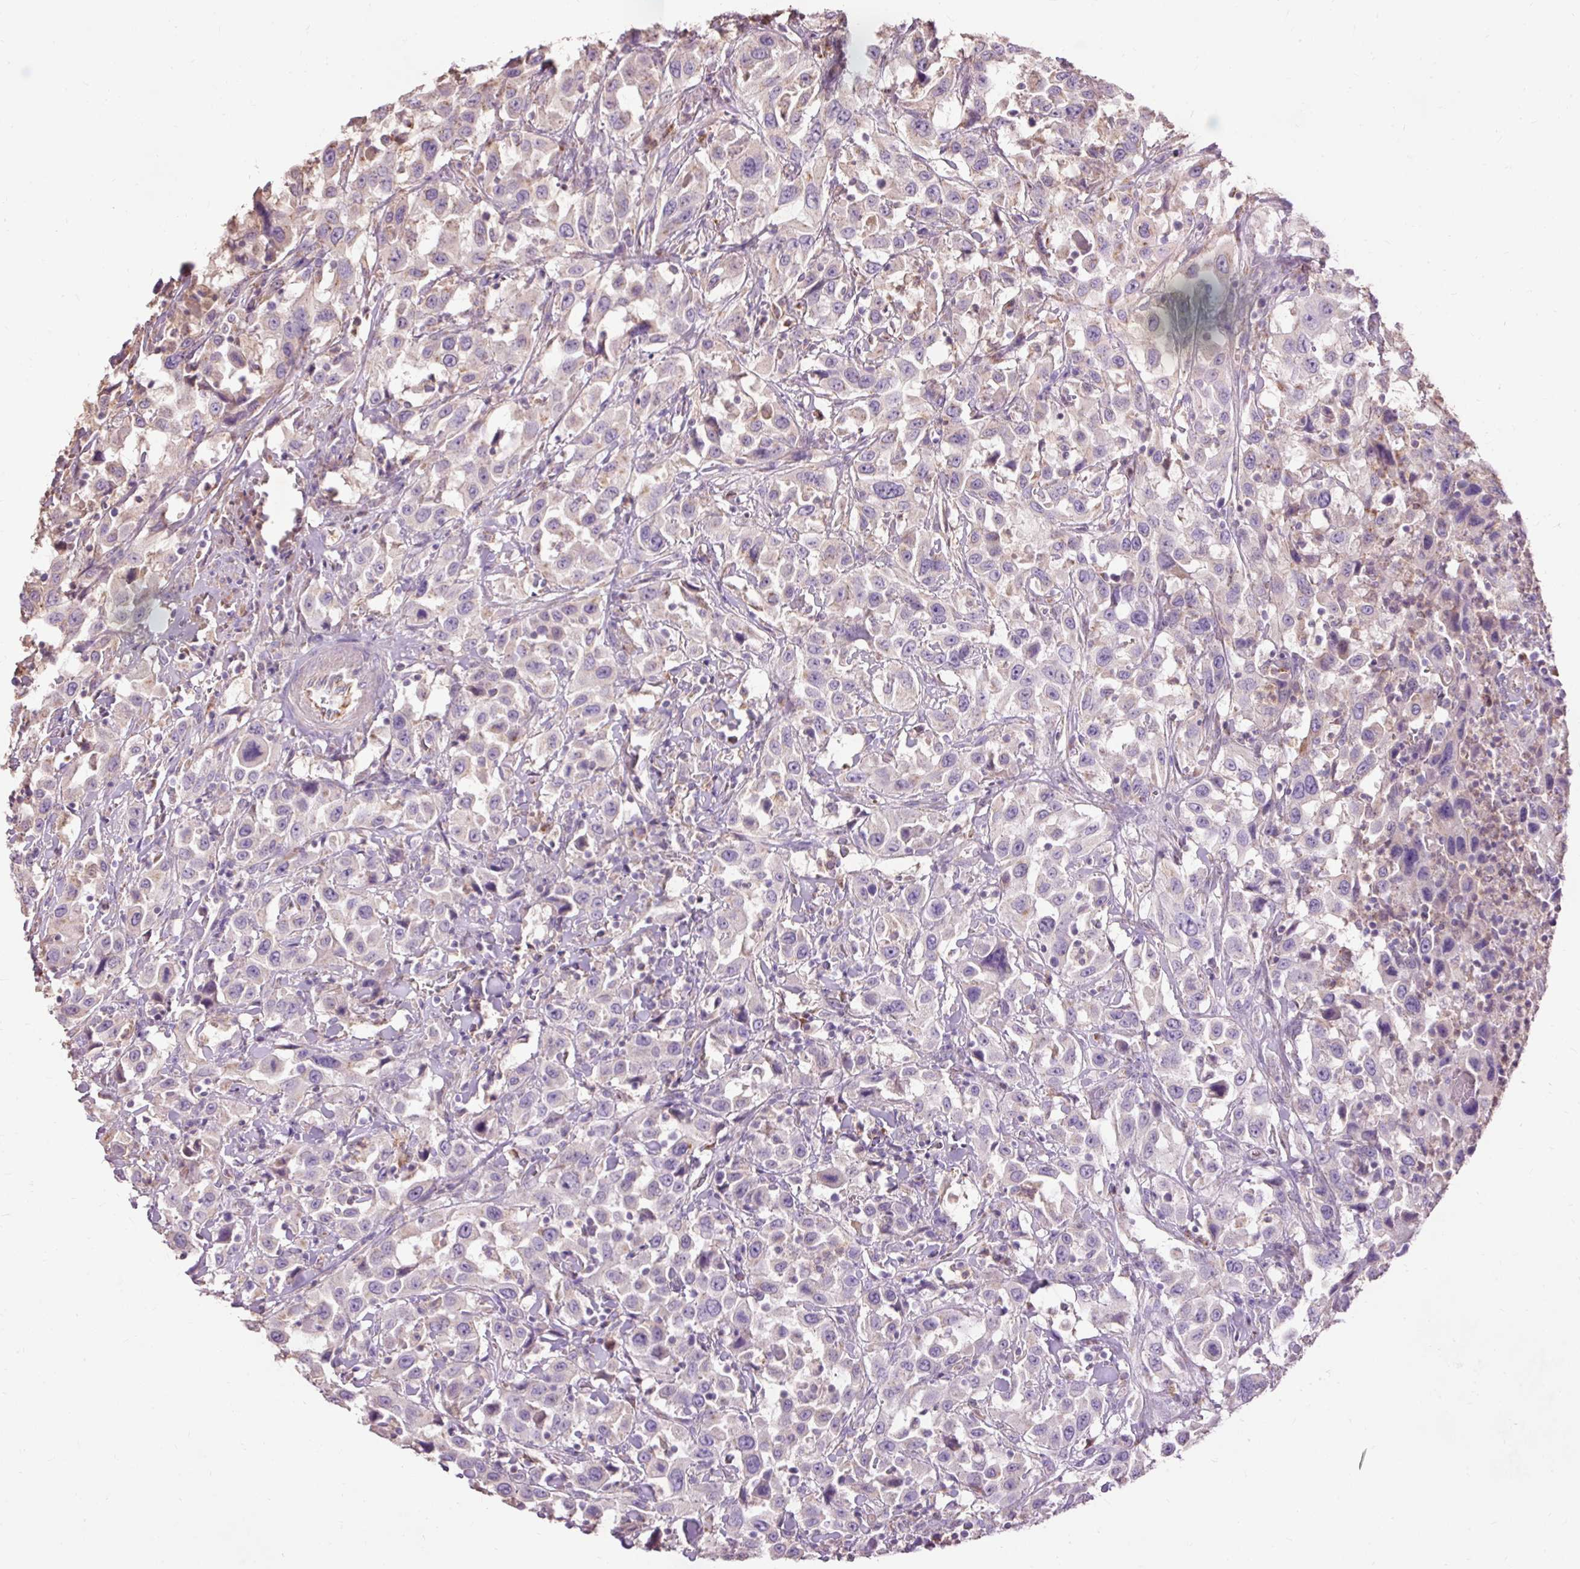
{"staining": {"intensity": "weak", "quantity": "<25%", "location": "cytoplasmic/membranous"}, "tissue": "urothelial cancer", "cell_type": "Tumor cells", "image_type": "cancer", "snomed": [{"axis": "morphology", "description": "Urothelial carcinoma, High grade"}, {"axis": "topography", "description": "Urinary bladder"}], "caption": "DAB (3,3'-diaminobenzidine) immunohistochemical staining of high-grade urothelial carcinoma reveals no significant staining in tumor cells. Nuclei are stained in blue.", "gene": "PRDX5", "patient": {"sex": "male", "age": 61}}